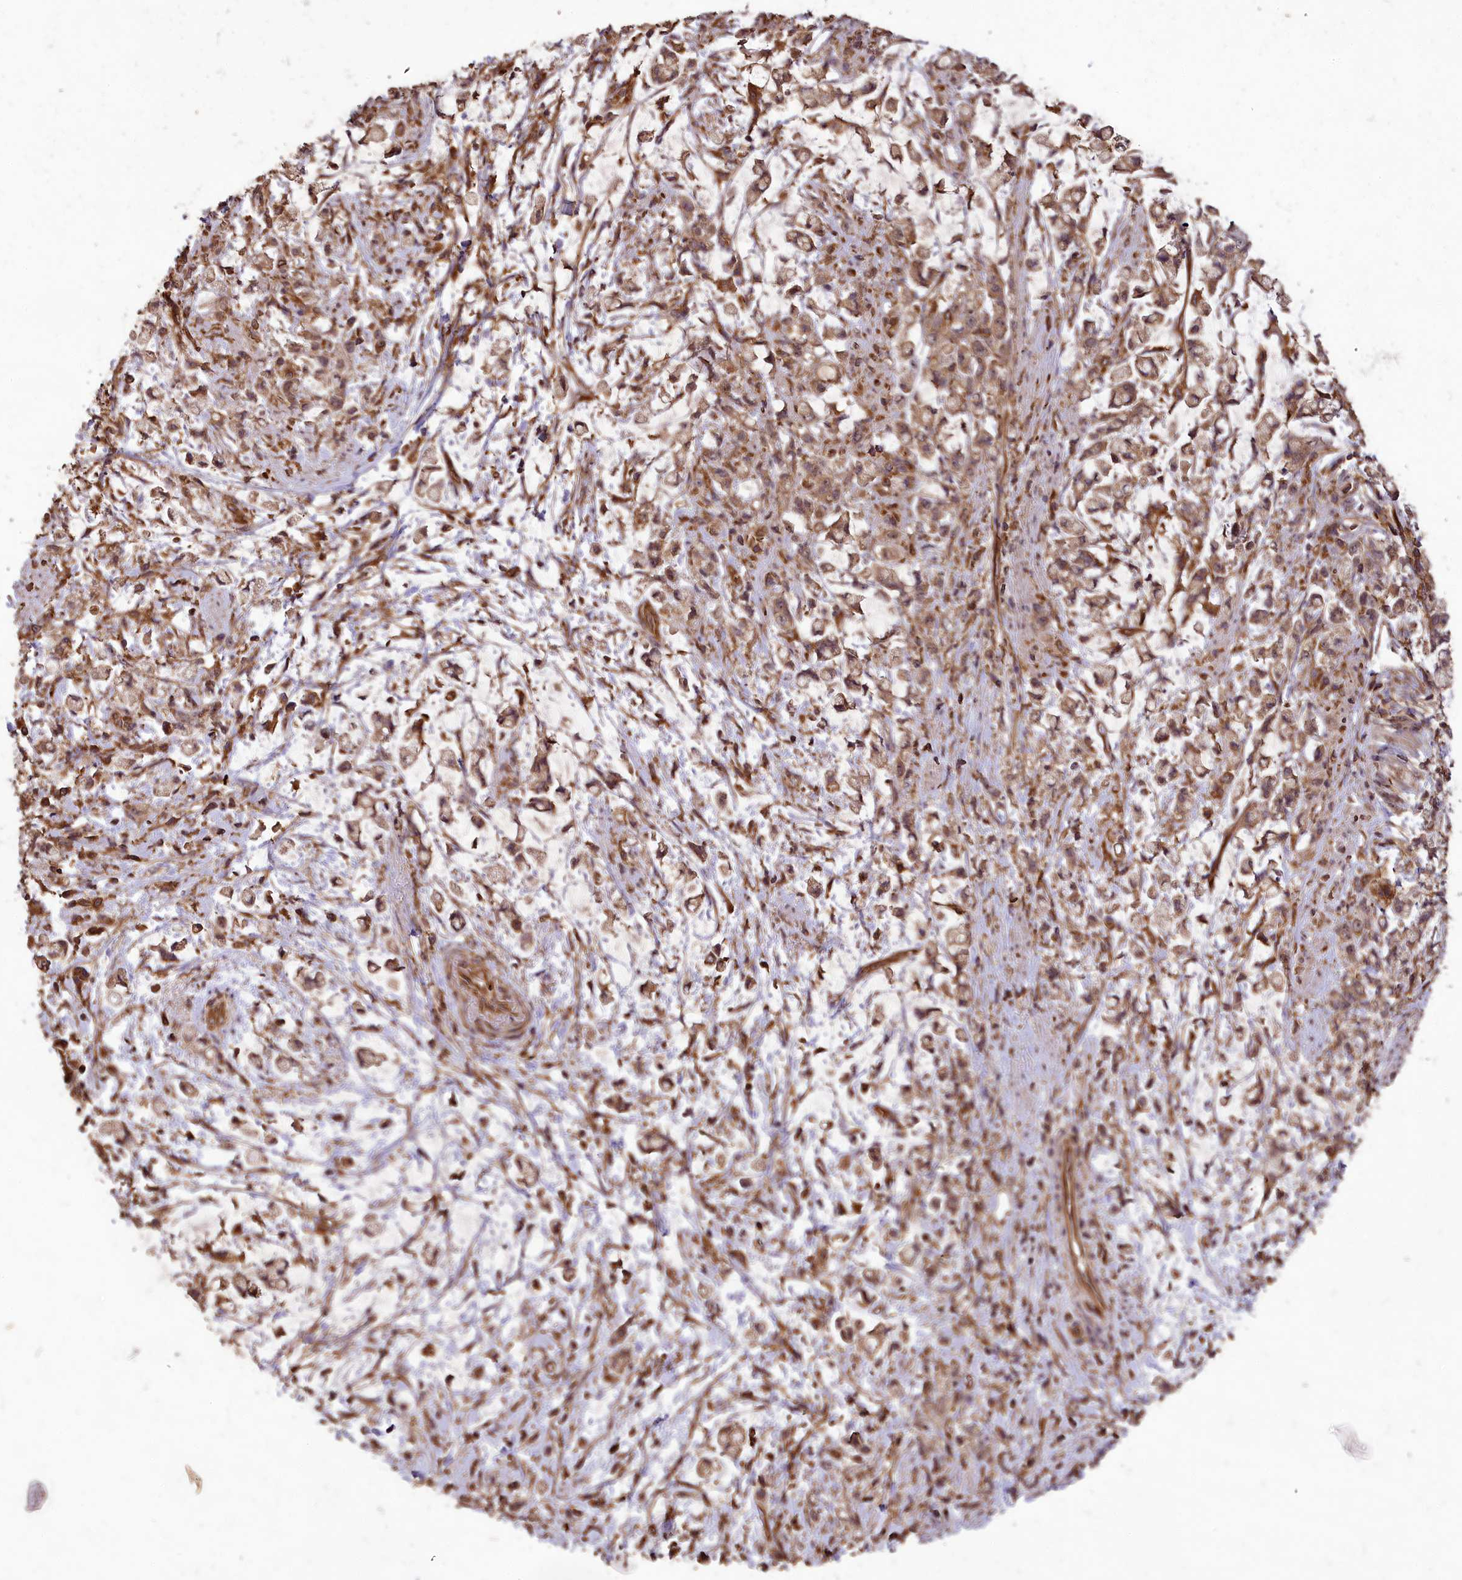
{"staining": {"intensity": "moderate", "quantity": ">75%", "location": "cytoplasmic/membranous"}, "tissue": "stomach cancer", "cell_type": "Tumor cells", "image_type": "cancer", "snomed": [{"axis": "morphology", "description": "Adenocarcinoma, NOS"}, {"axis": "topography", "description": "Stomach"}], "caption": "Immunohistochemical staining of human stomach cancer exhibits medium levels of moderate cytoplasmic/membranous protein staining in approximately >75% of tumor cells.", "gene": "TTLL10", "patient": {"sex": "female", "age": 60}}